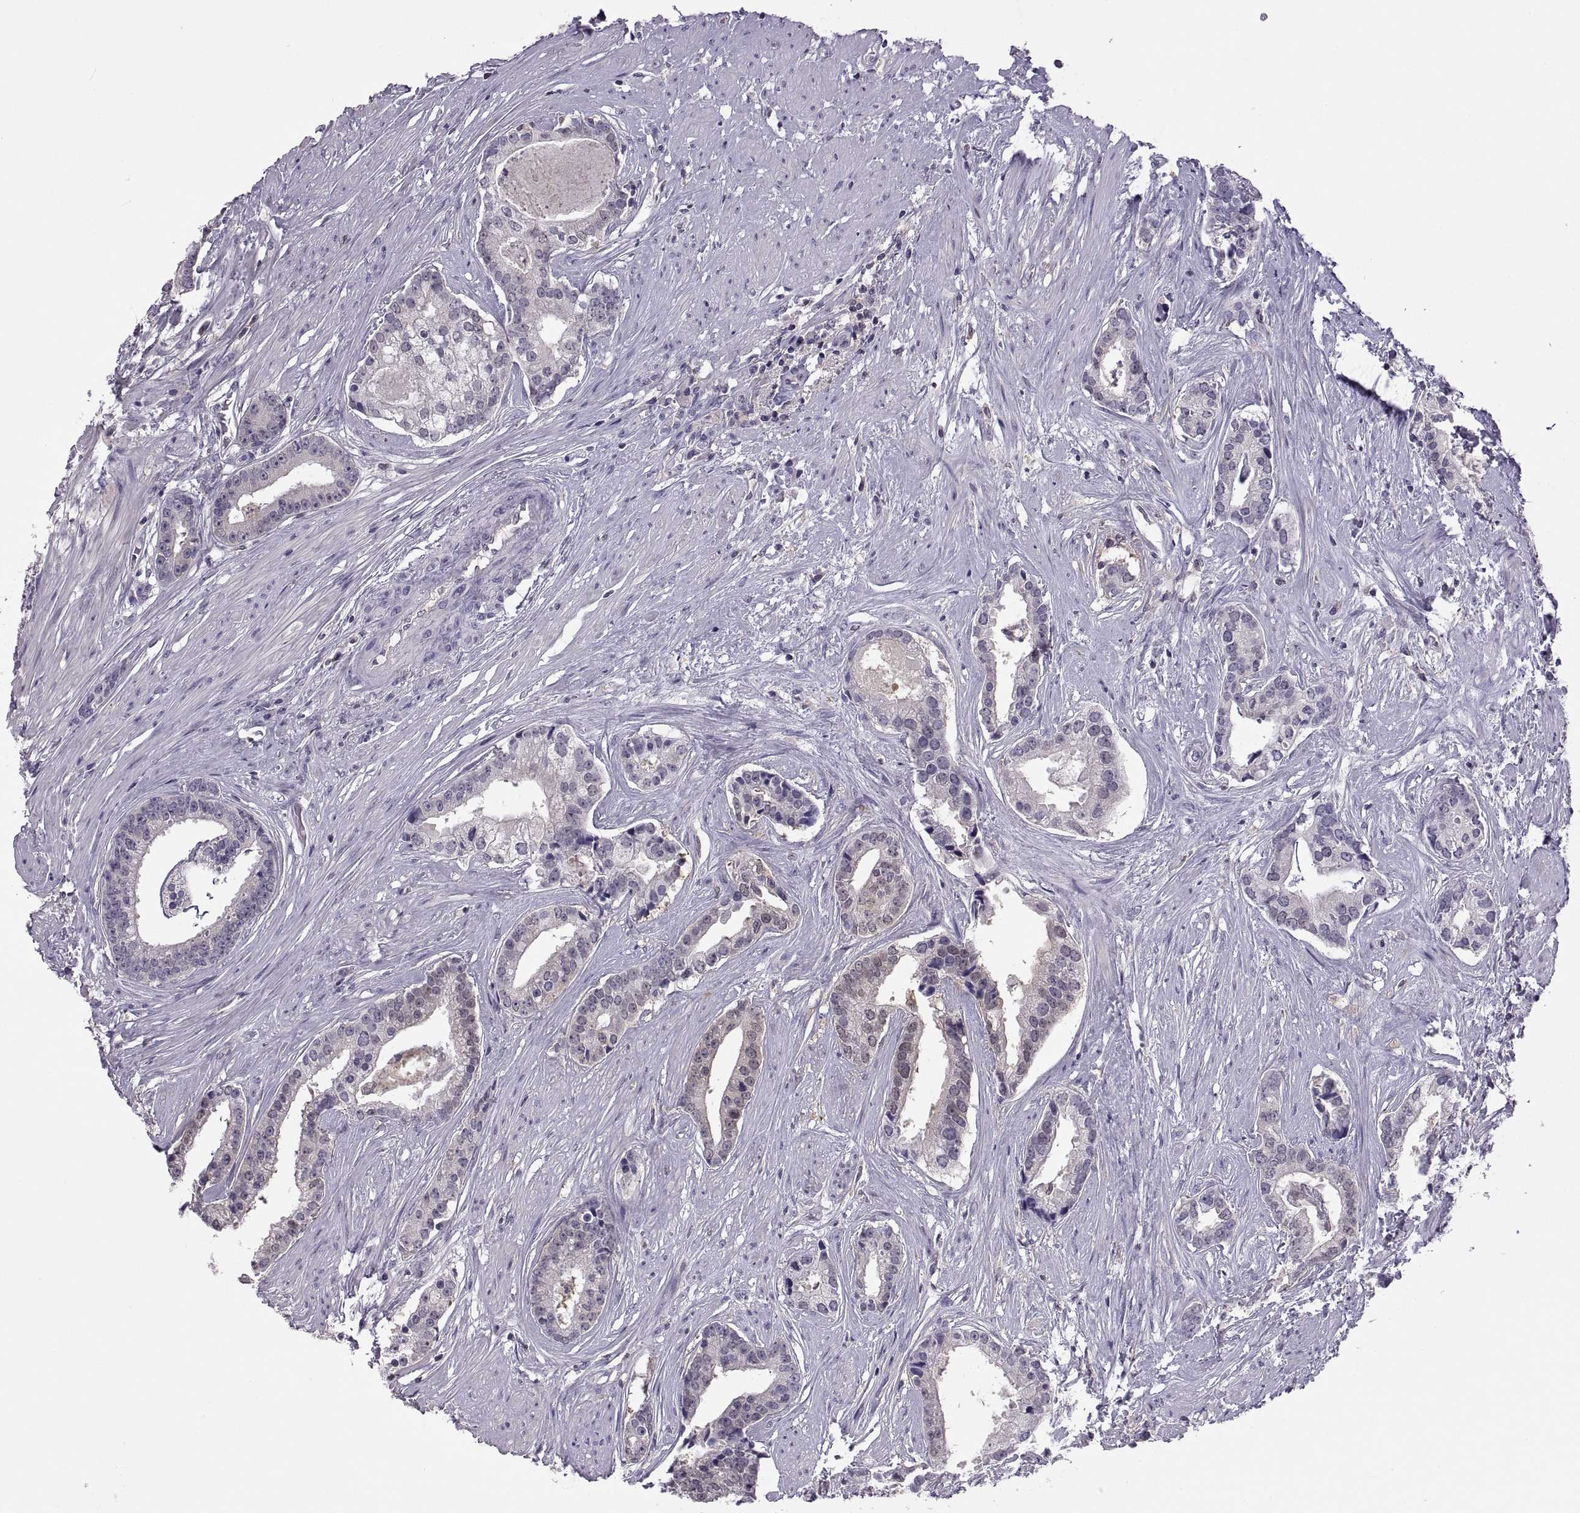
{"staining": {"intensity": "negative", "quantity": "none", "location": "none"}, "tissue": "prostate cancer", "cell_type": "Tumor cells", "image_type": "cancer", "snomed": [{"axis": "morphology", "description": "Adenocarcinoma, NOS"}, {"axis": "topography", "description": "Prostate and seminal vesicle, NOS"}, {"axis": "topography", "description": "Prostate"}], "caption": "IHC image of neoplastic tissue: adenocarcinoma (prostate) stained with DAB shows no significant protein expression in tumor cells.", "gene": "FGF9", "patient": {"sex": "male", "age": 44}}